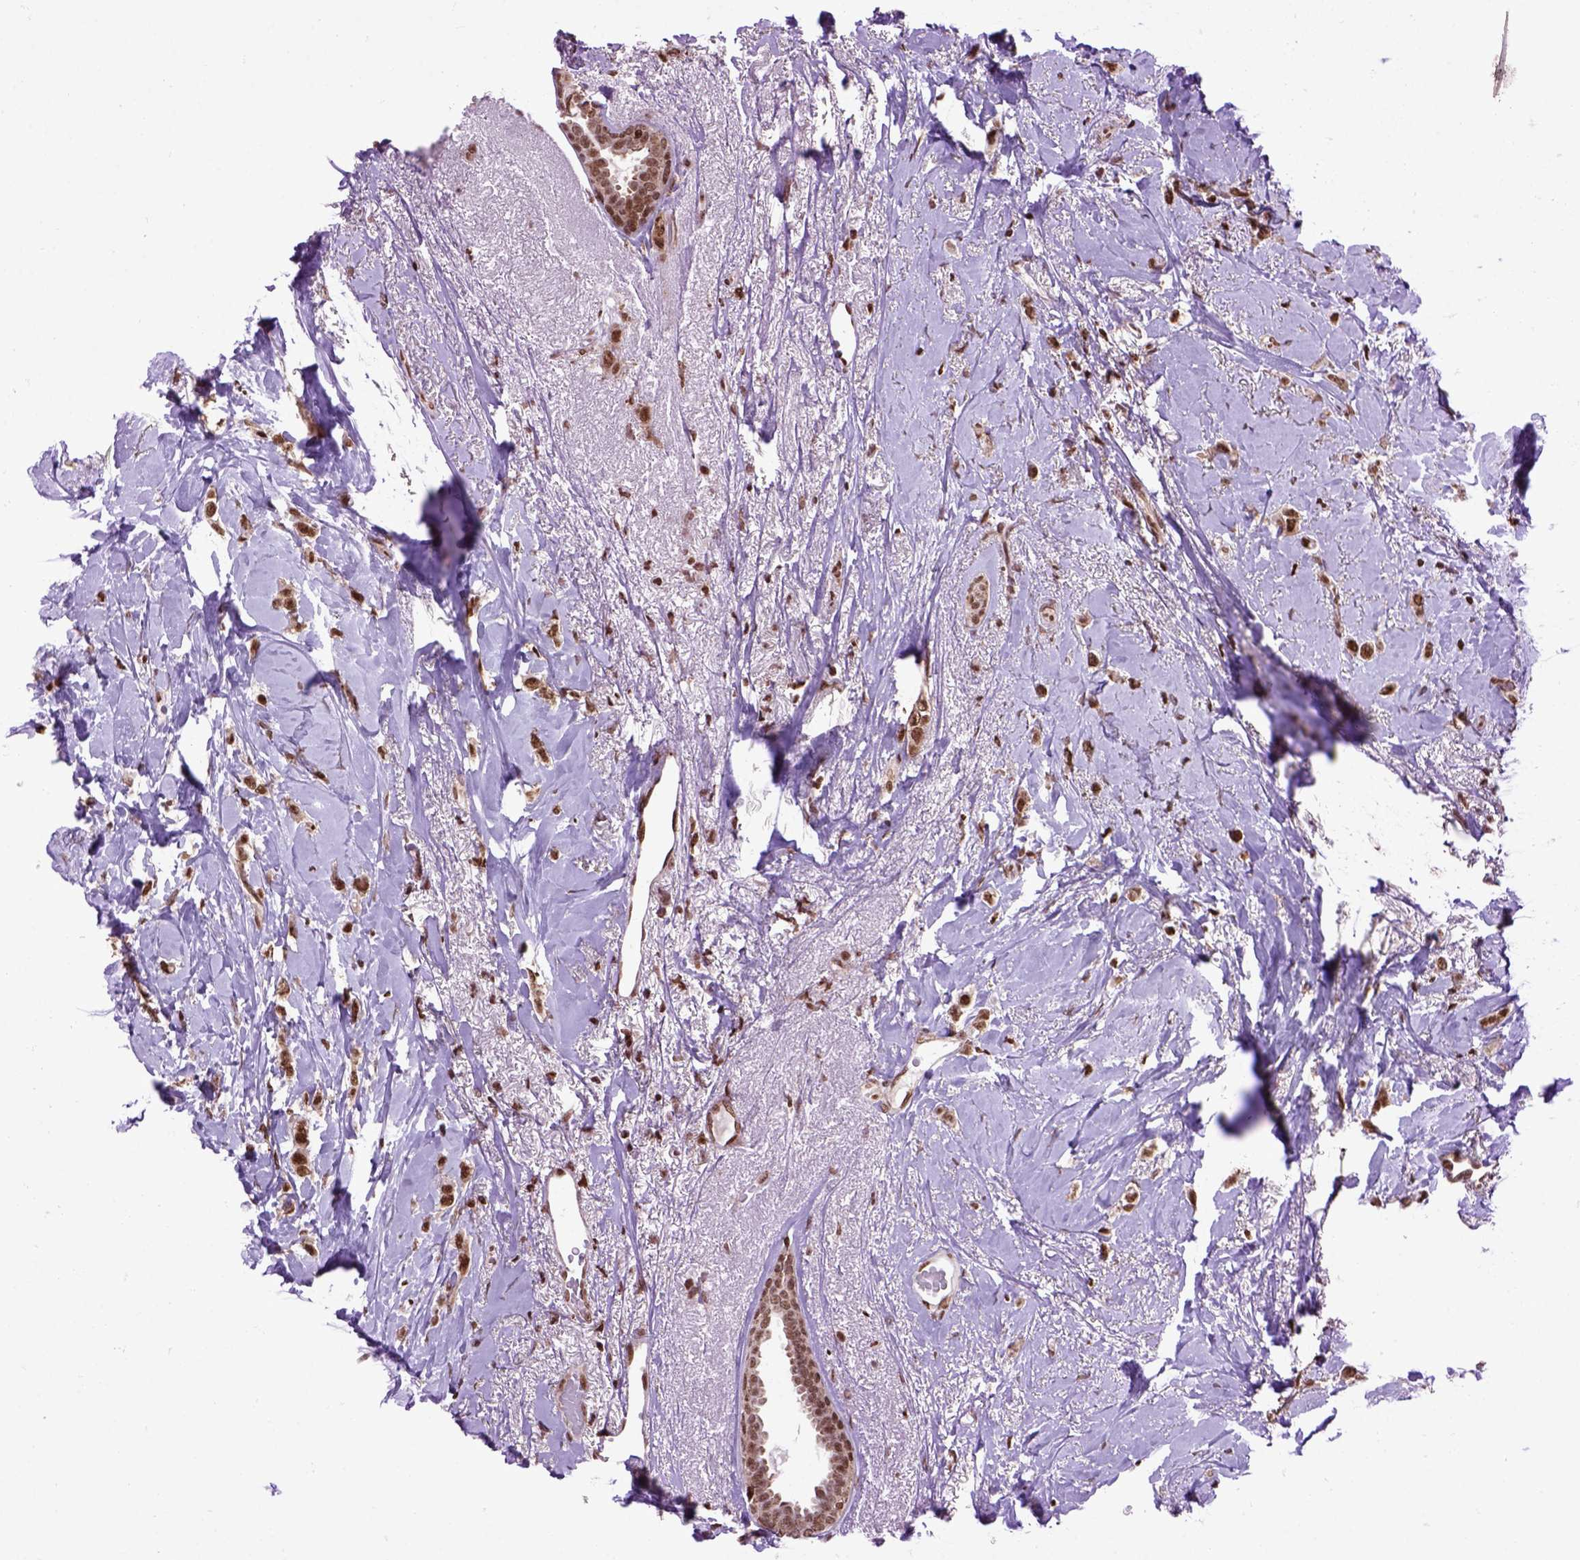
{"staining": {"intensity": "strong", "quantity": ">75%", "location": "nuclear"}, "tissue": "breast cancer", "cell_type": "Tumor cells", "image_type": "cancer", "snomed": [{"axis": "morphology", "description": "Lobular carcinoma"}, {"axis": "topography", "description": "Breast"}], "caption": "Lobular carcinoma (breast) tissue reveals strong nuclear staining in about >75% of tumor cells, visualized by immunohistochemistry.", "gene": "CELF1", "patient": {"sex": "female", "age": 66}}